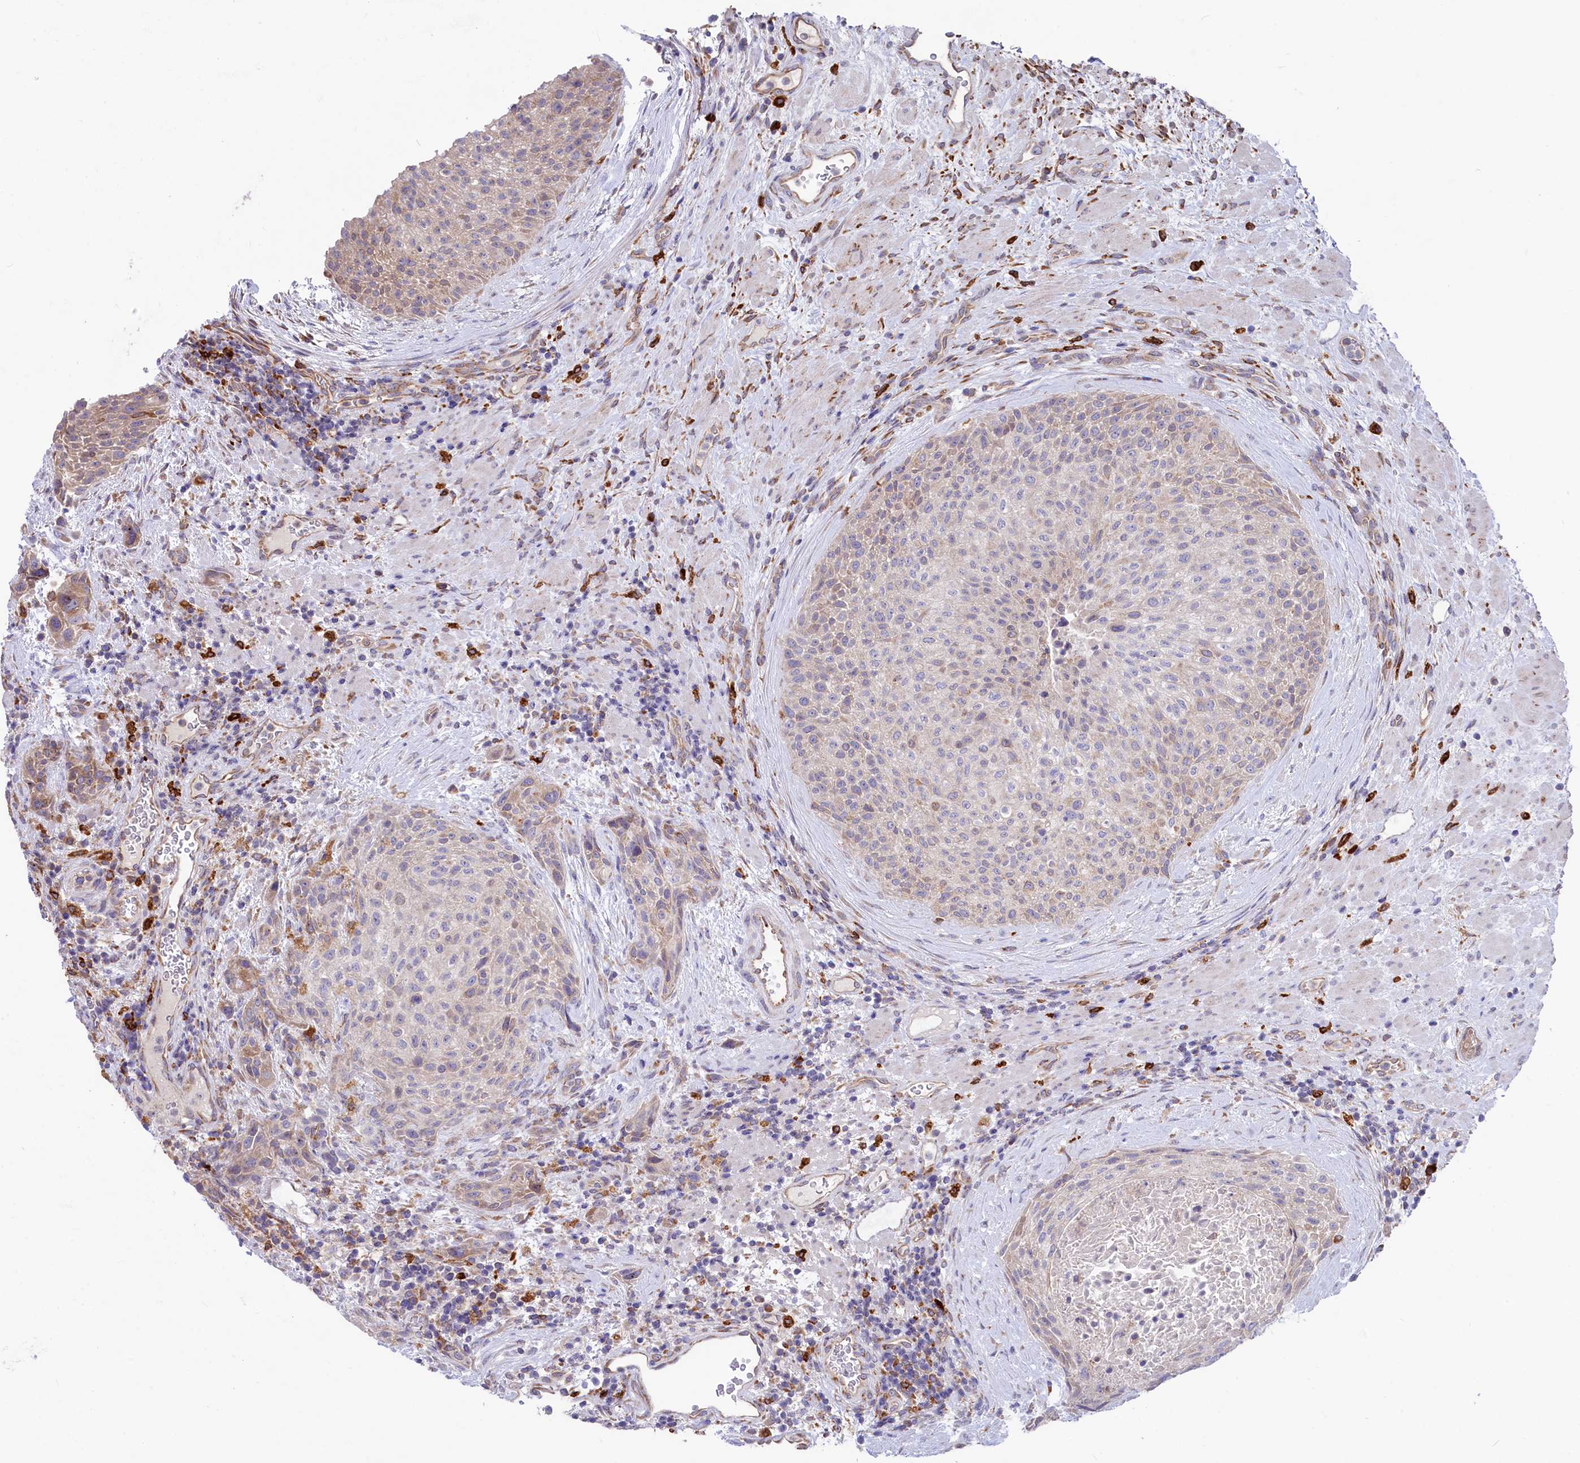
{"staining": {"intensity": "weak", "quantity": "<25%", "location": "cytoplasmic/membranous"}, "tissue": "urothelial cancer", "cell_type": "Tumor cells", "image_type": "cancer", "snomed": [{"axis": "morphology", "description": "Normal tissue, NOS"}, {"axis": "morphology", "description": "Urothelial carcinoma, NOS"}, {"axis": "topography", "description": "Urinary bladder"}, {"axis": "topography", "description": "Peripheral nerve tissue"}], "caption": "High power microscopy photomicrograph of an immunohistochemistry micrograph of urothelial cancer, revealing no significant positivity in tumor cells.", "gene": "CHID1", "patient": {"sex": "male", "age": 35}}